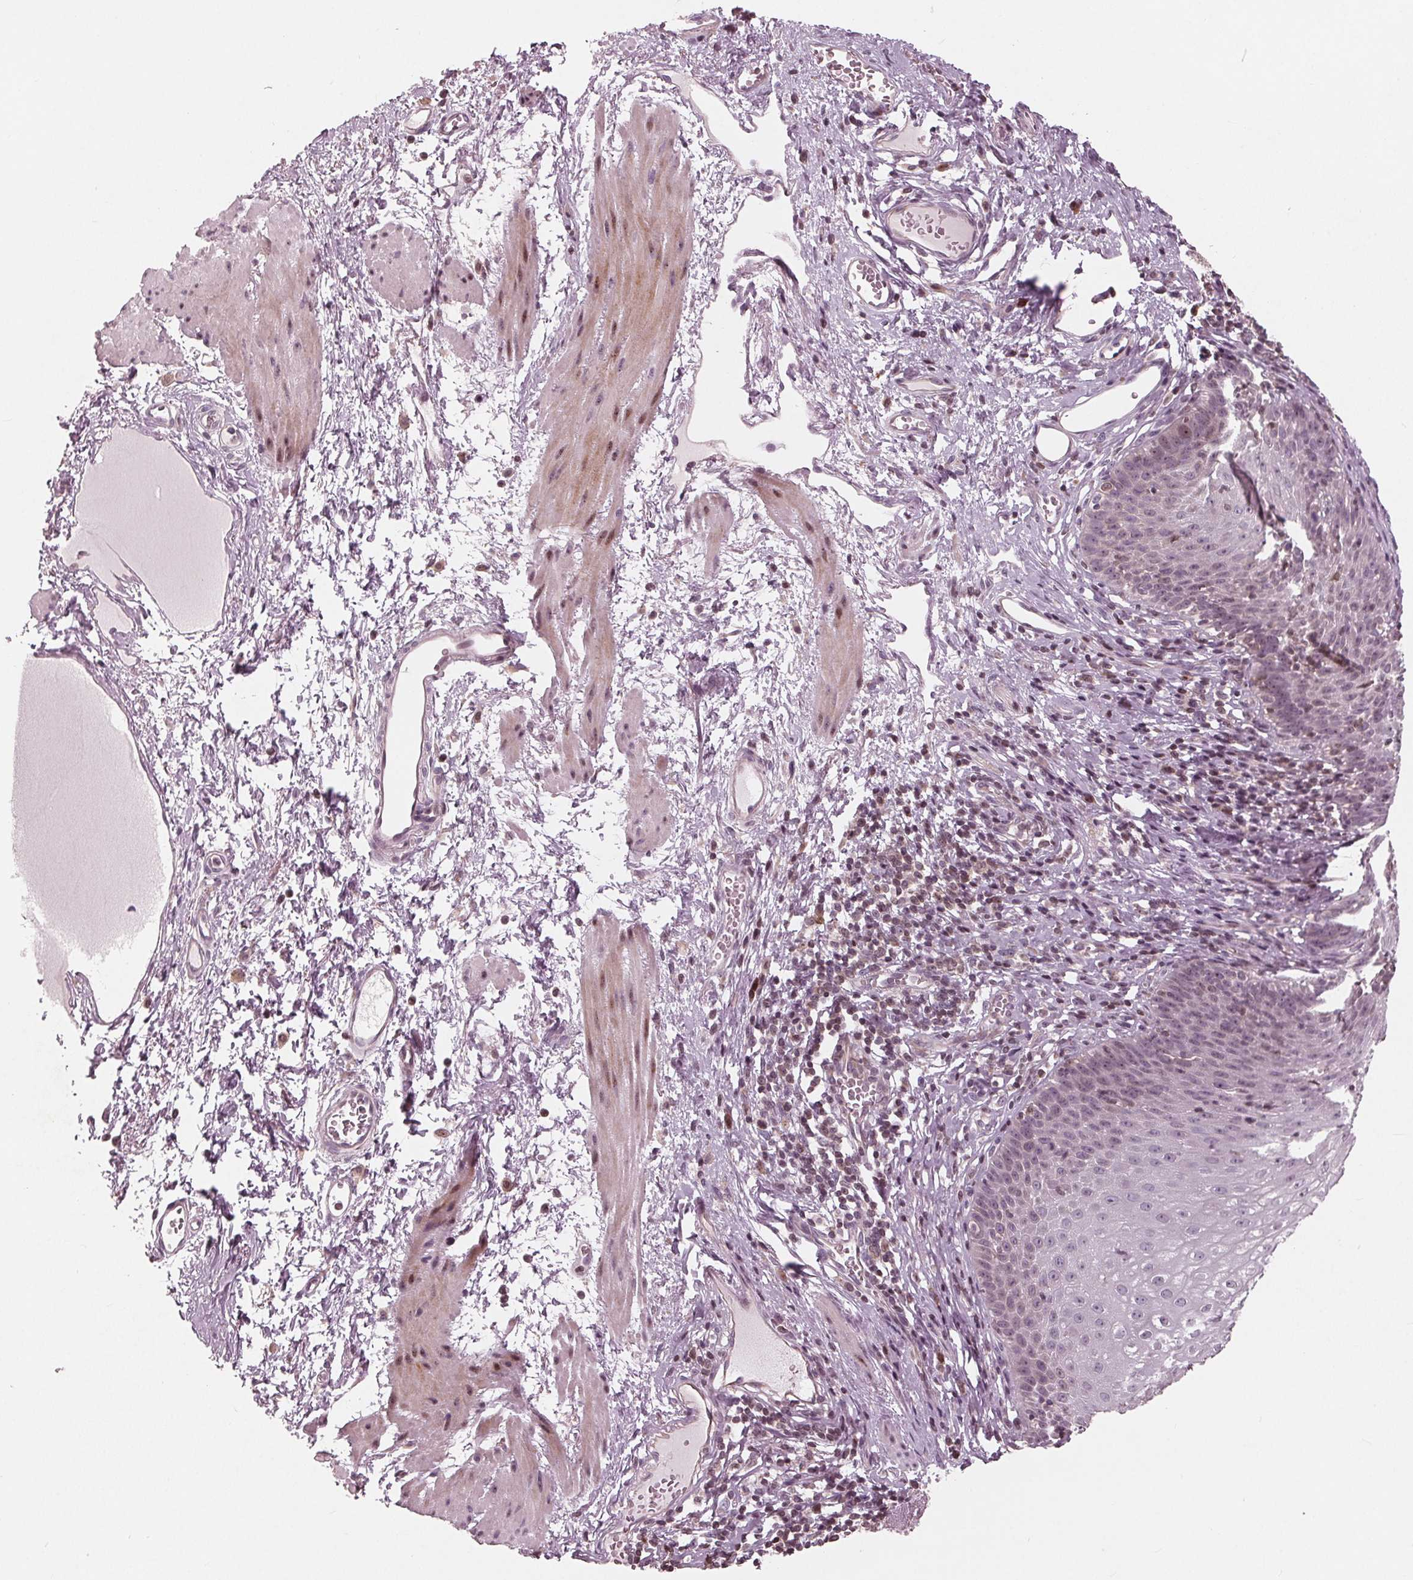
{"staining": {"intensity": "moderate", "quantity": "<25%", "location": "nuclear"}, "tissue": "esophagus", "cell_type": "Squamous epithelial cells", "image_type": "normal", "snomed": [{"axis": "morphology", "description": "Normal tissue, NOS"}, {"axis": "topography", "description": "Esophagus"}], "caption": "Protein expression analysis of normal esophagus reveals moderate nuclear positivity in about <25% of squamous epithelial cells.", "gene": "NUP210", "patient": {"sex": "male", "age": 72}}